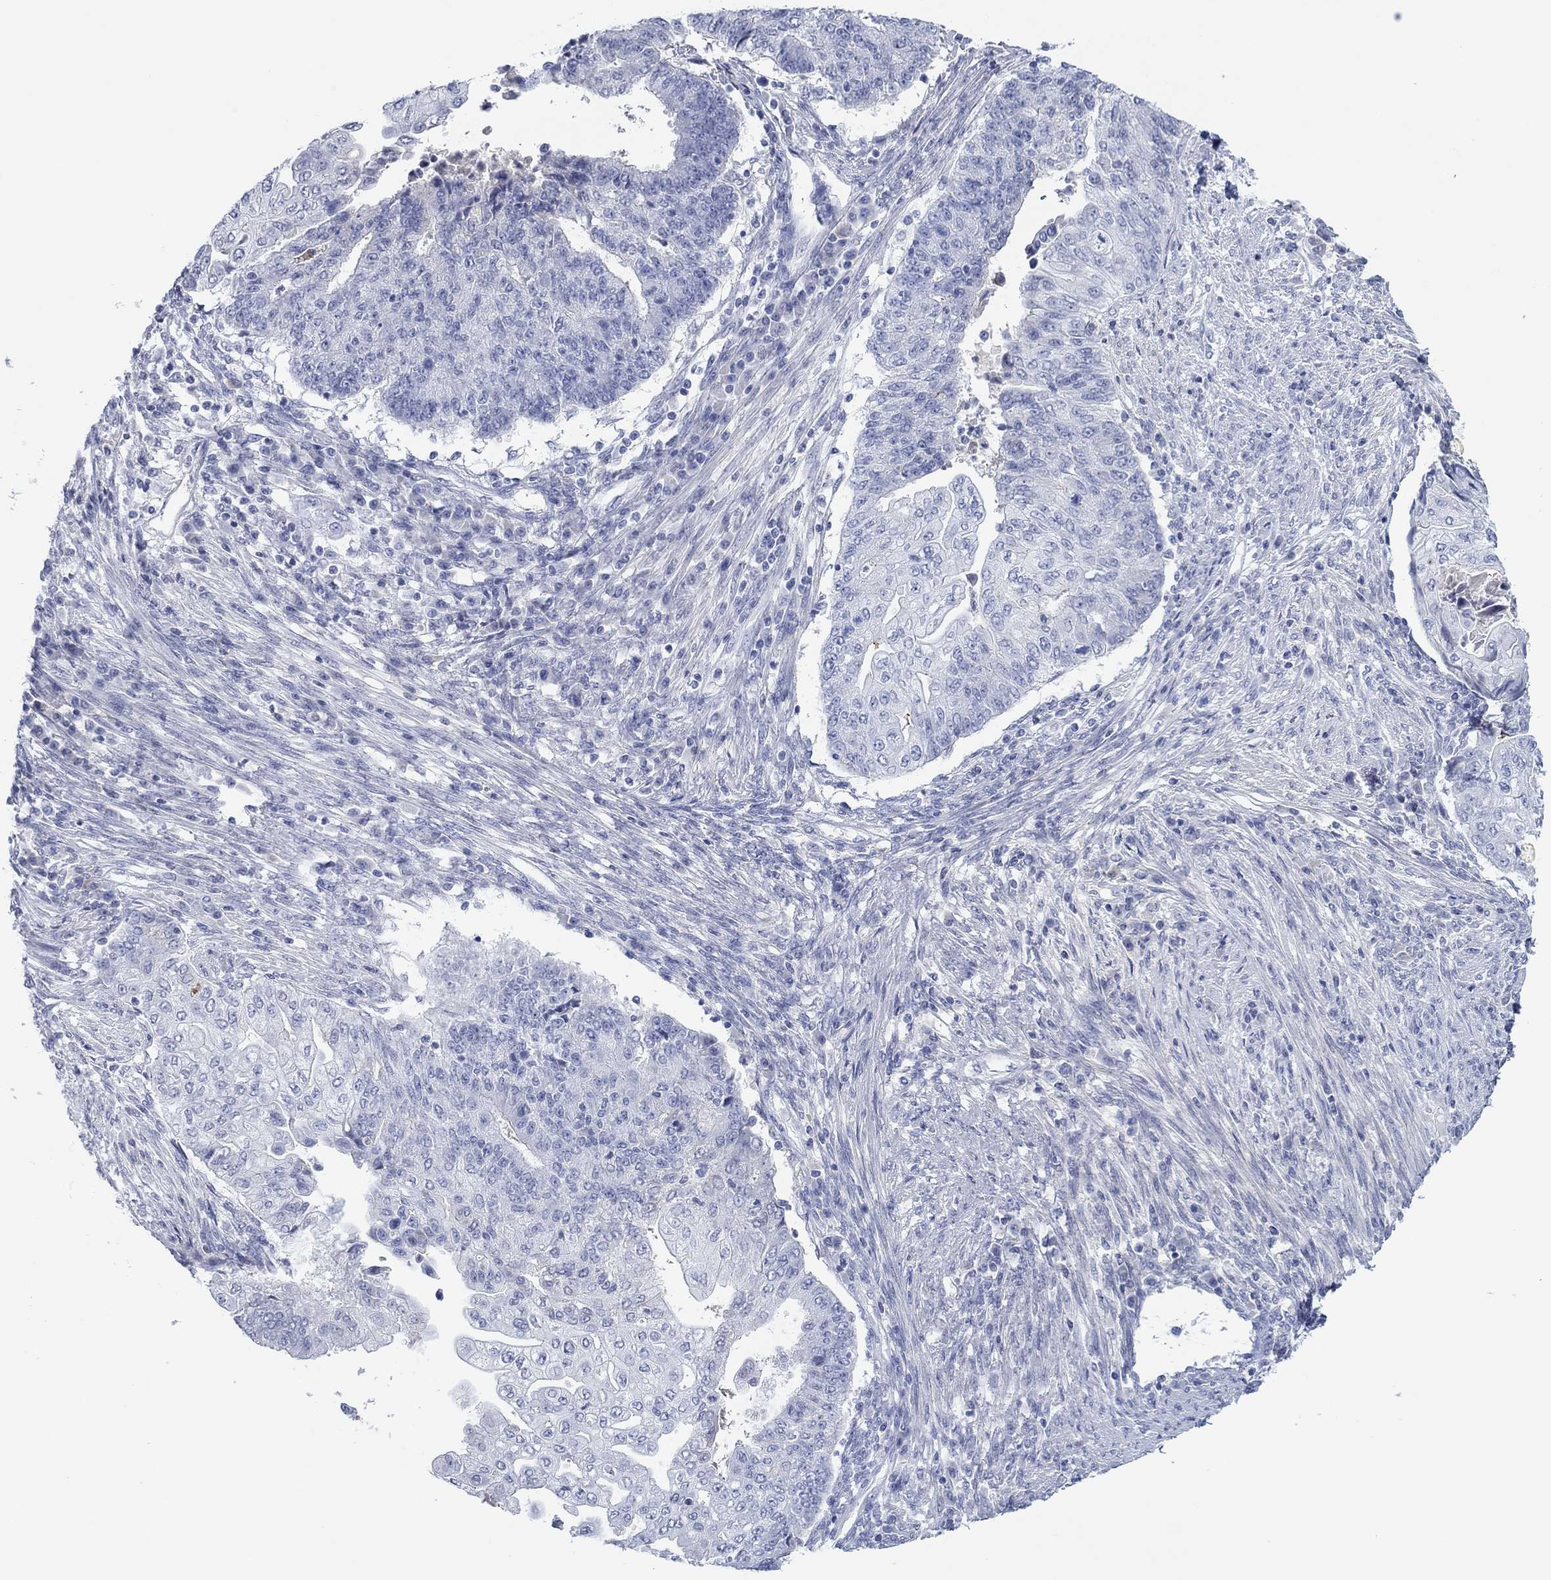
{"staining": {"intensity": "negative", "quantity": "none", "location": "none"}, "tissue": "endometrial cancer", "cell_type": "Tumor cells", "image_type": "cancer", "snomed": [{"axis": "morphology", "description": "Adenocarcinoma, NOS"}, {"axis": "topography", "description": "Uterus"}, {"axis": "topography", "description": "Endometrium"}], "caption": "This image is of endometrial cancer (adenocarcinoma) stained with immunohistochemistry to label a protein in brown with the nuclei are counter-stained blue. There is no expression in tumor cells.", "gene": "PDYN", "patient": {"sex": "female", "age": 54}}